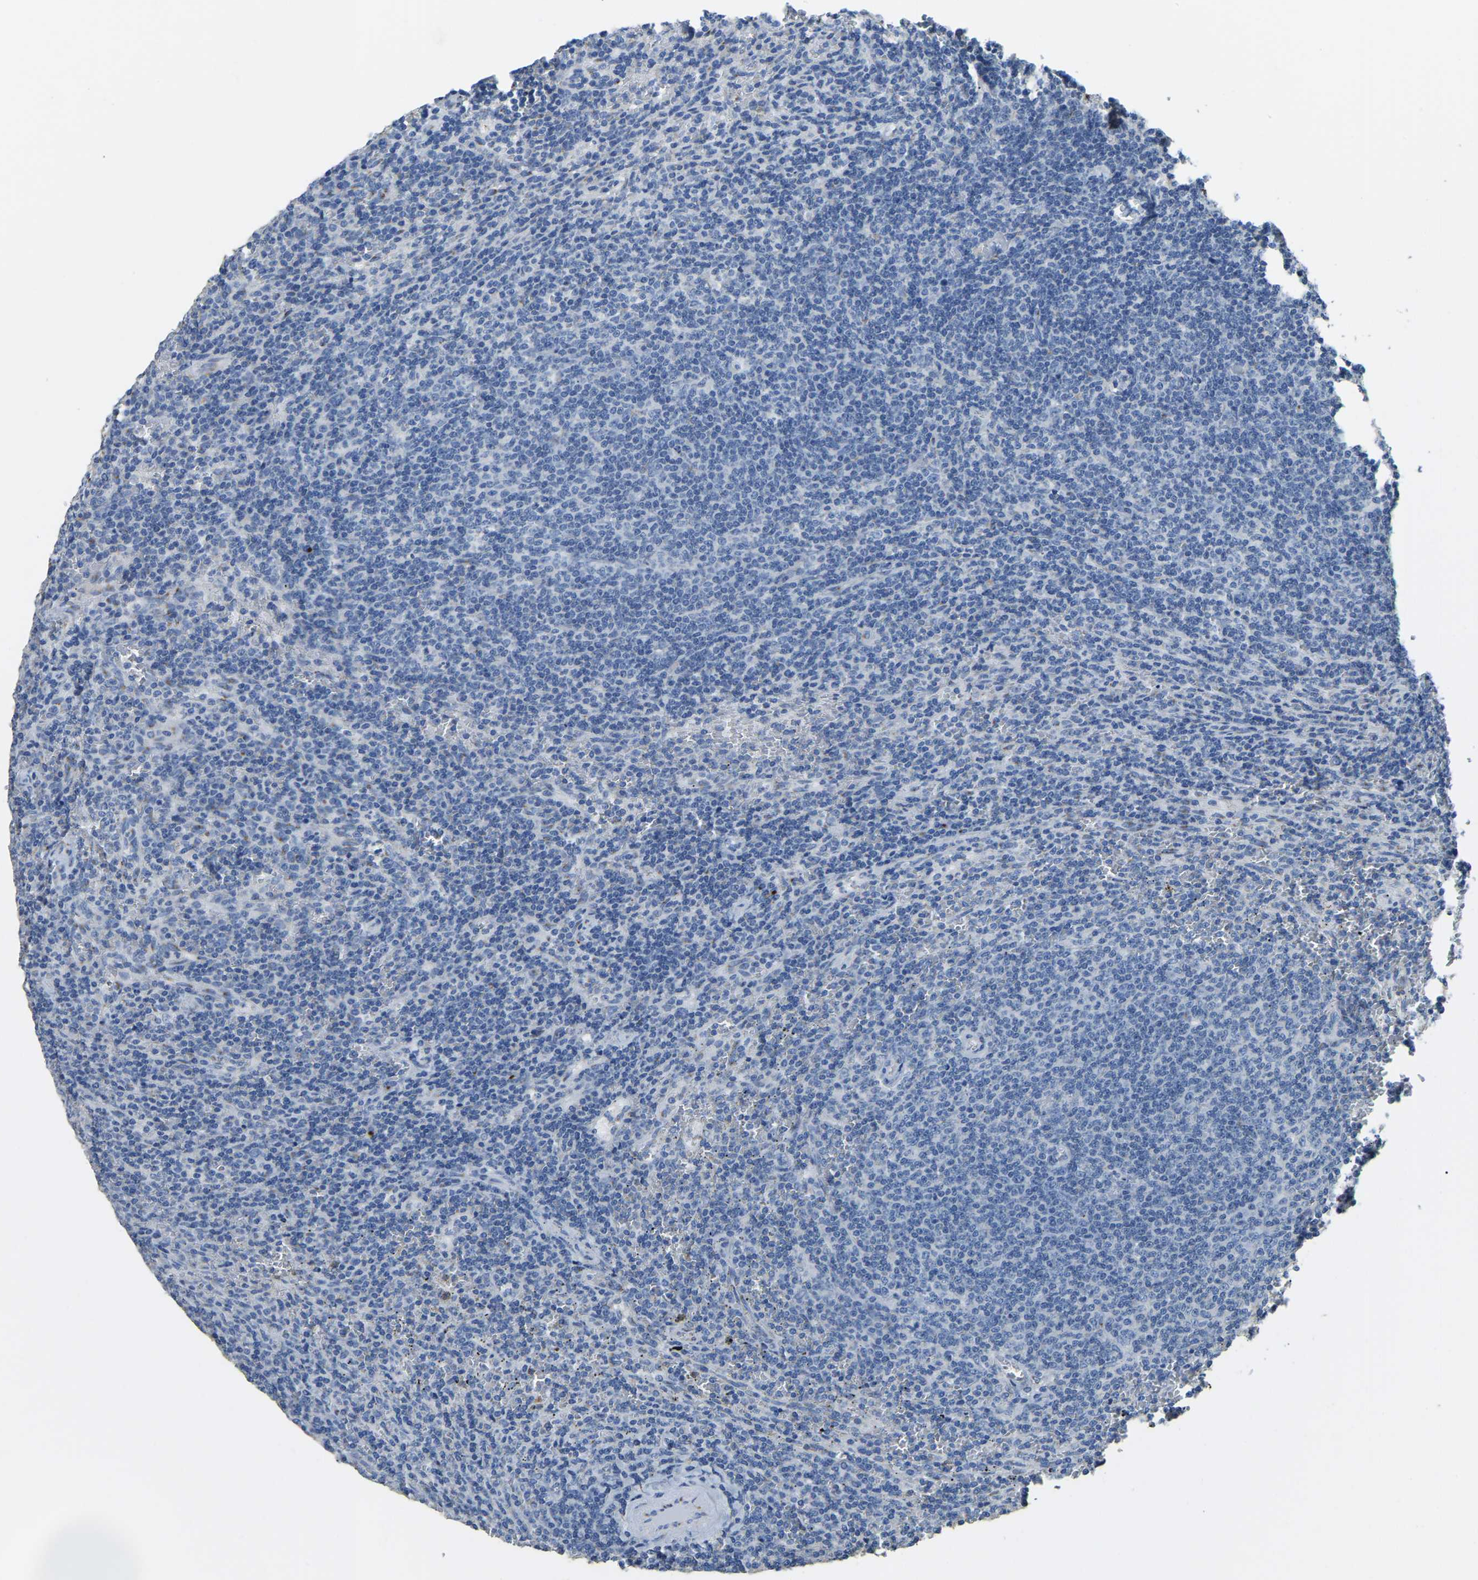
{"staining": {"intensity": "negative", "quantity": "none", "location": "none"}, "tissue": "lymphoma", "cell_type": "Tumor cells", "image_type": "cancer", "snomed": [{"axis": "morphology", "description": "Malignant lymphoma, non-Hodgkin's type, Low grade"}, {"axis": "topography", "description": "Spleen"}], "caption": "High power microscopy micrograph of an immunohistochemistry (IHC) histopathology image of lymphoma, revealing no significant staining in tumor cells.", "gene": "FAM174A", "patient": {"sex": "female", "age": 50}}